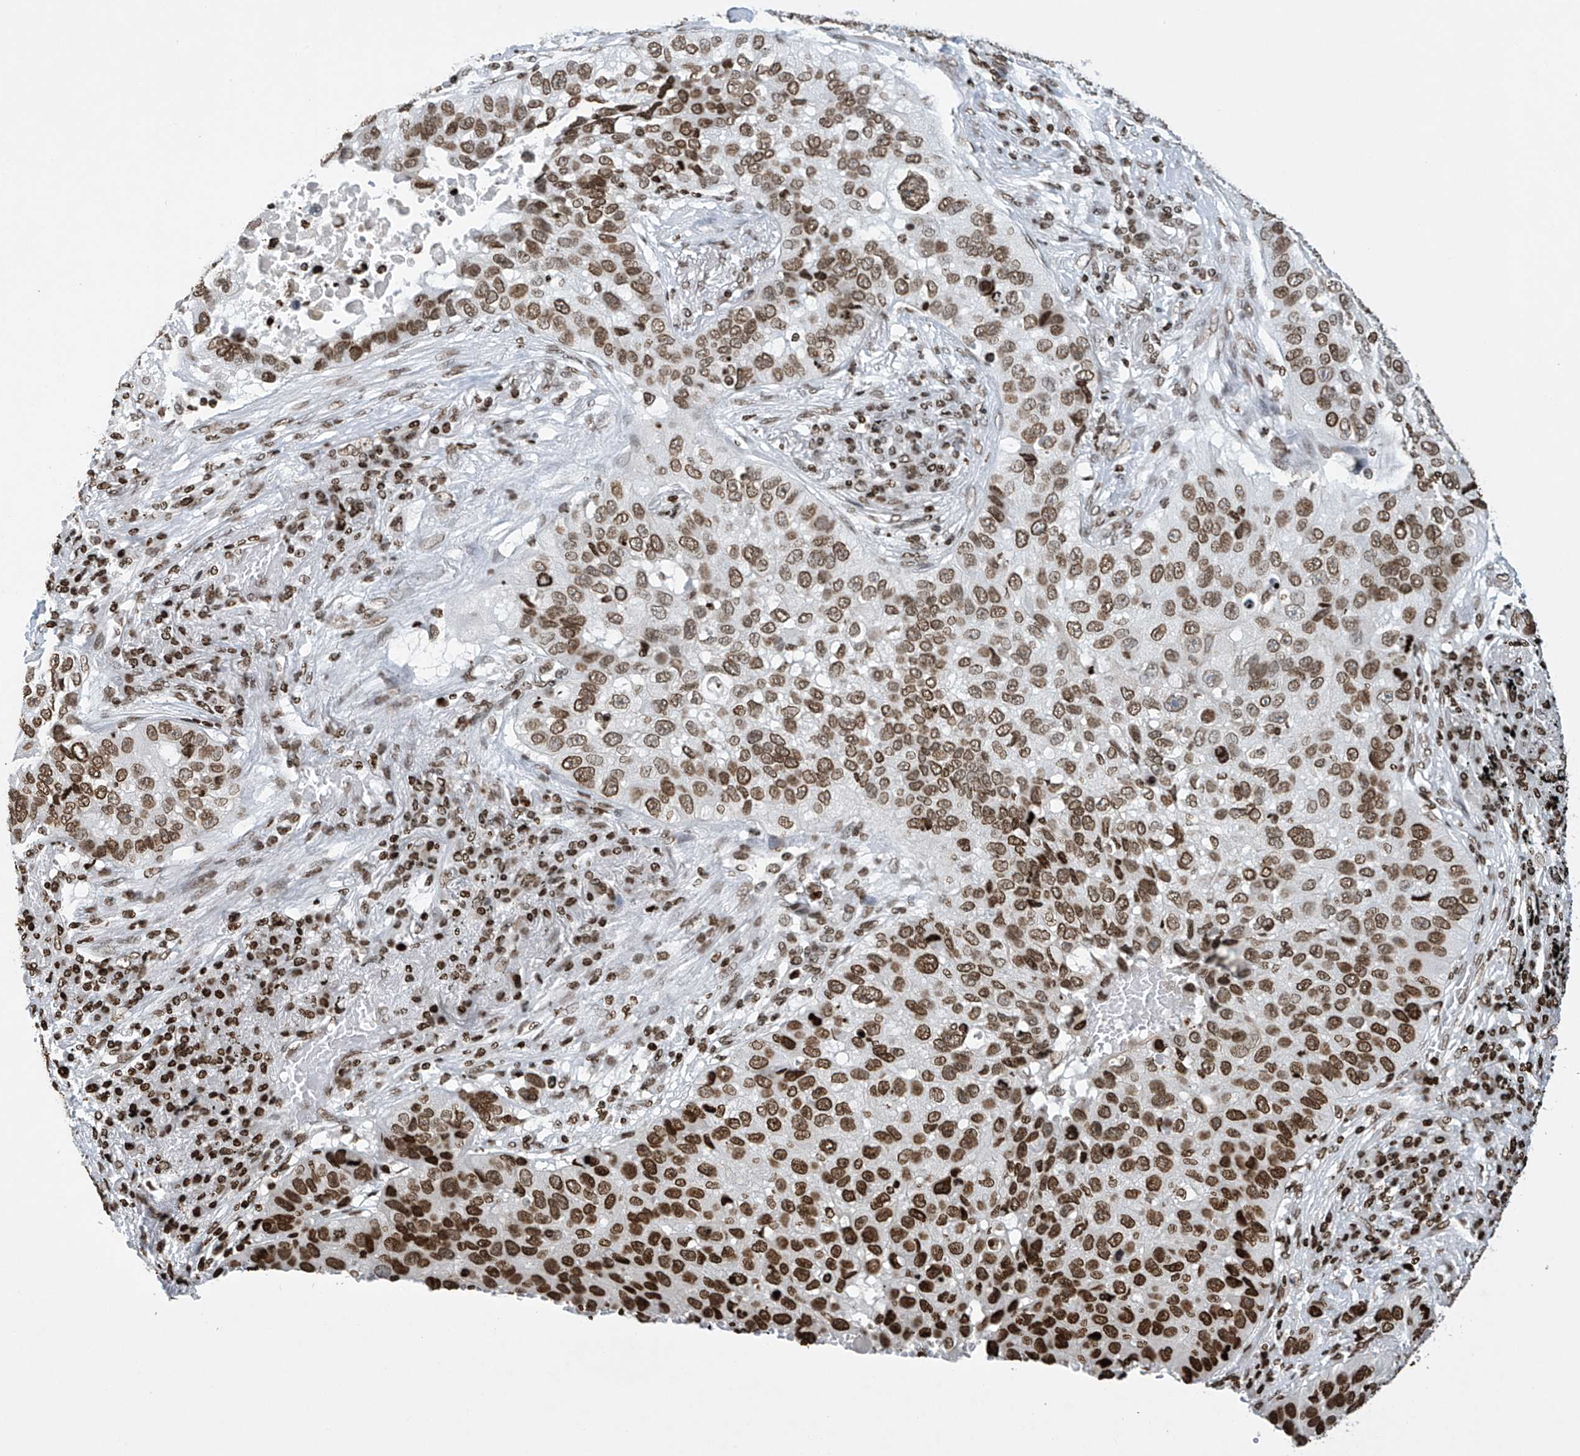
{"staining": {"intensity": "moderate", "quantity": ">75%", "location": "nuclear"}, "tissue": "lung cancer", "cell_type": "Tumor cells", "image_type": "cancer", "snomed": [{"axis": "morphology", "description": "Squamous cell carcinoma, NOS"}, {"axis": "topography", "description": "Lung"}], "caption": "Tumor cells display medium levels of moderate nuclear expression in approximately >75% of cells in lung cancer (squamous cell carcinoma). The protein of interest is stained brown, and the nuclei are stained in blue (DAB IHC with brightfield microscopy, high magnification).", "gene": "H4C16", "patient": {"sex": "male", "age": 57}}